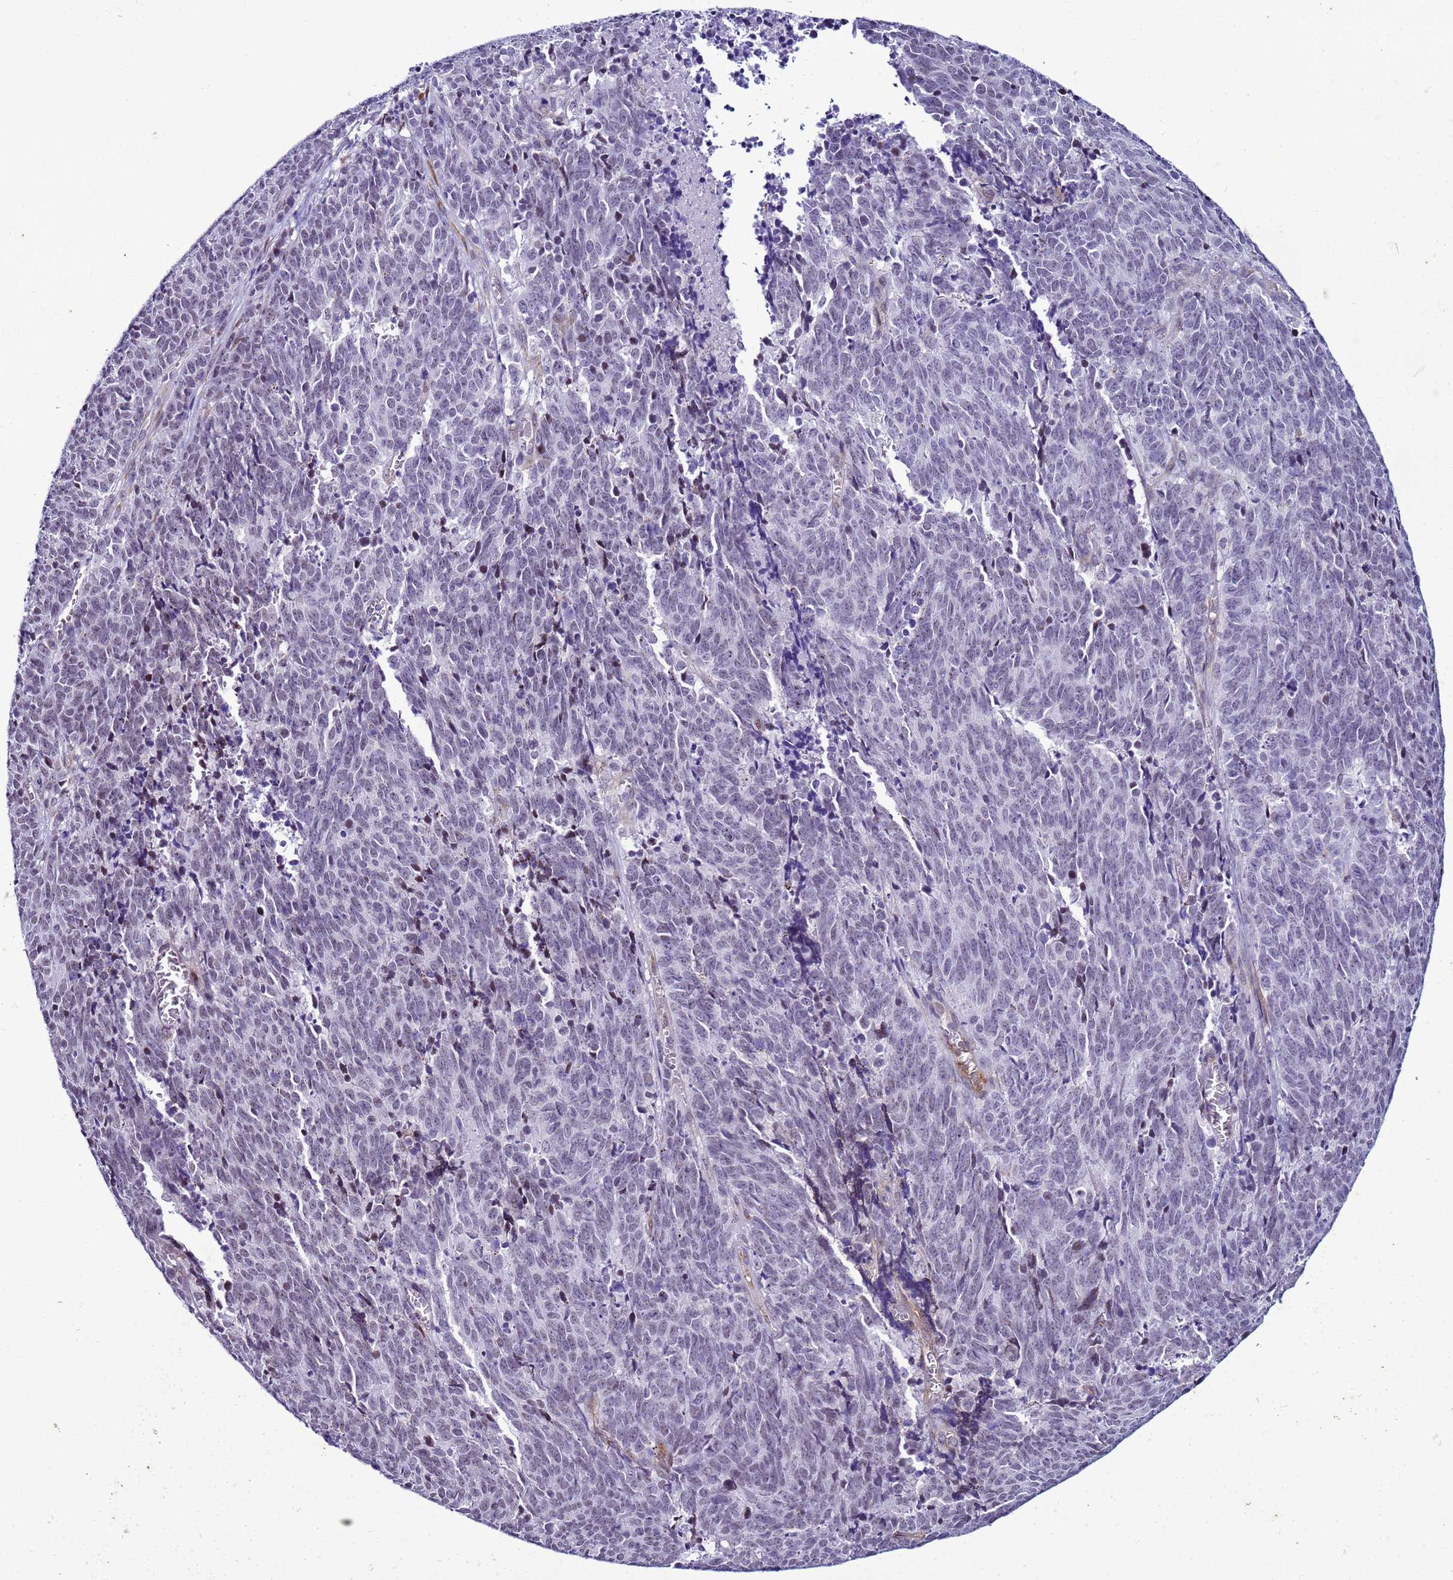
{"staining": {"intensity": "weak", "quantity": "<25%", "location": "nuclear"}, "tissue": "cervical cancer", "cell_type": "Tumor cells", "image_type": "cancer", "snomed": [{"axis": "morphology", "description": "Squamous cell carcinoma, NOS"}, {"axis": "topography", "description": "Cervix"}], "caption": "This image is of cervical cancer (squamous cell carcinoma) stained with immunohistochemistry (IHC) to label a protein in brown with the nuclei are counter-stained blue. There is no expression in tumor cells. The staining is performed using DAB (3,3'-diaminobenzidine) brown chromogen with nuclei counter-stained in using hematoxylin.", "gene": "LRRC10B", "patient": {"sex": "female", "age": 29}}